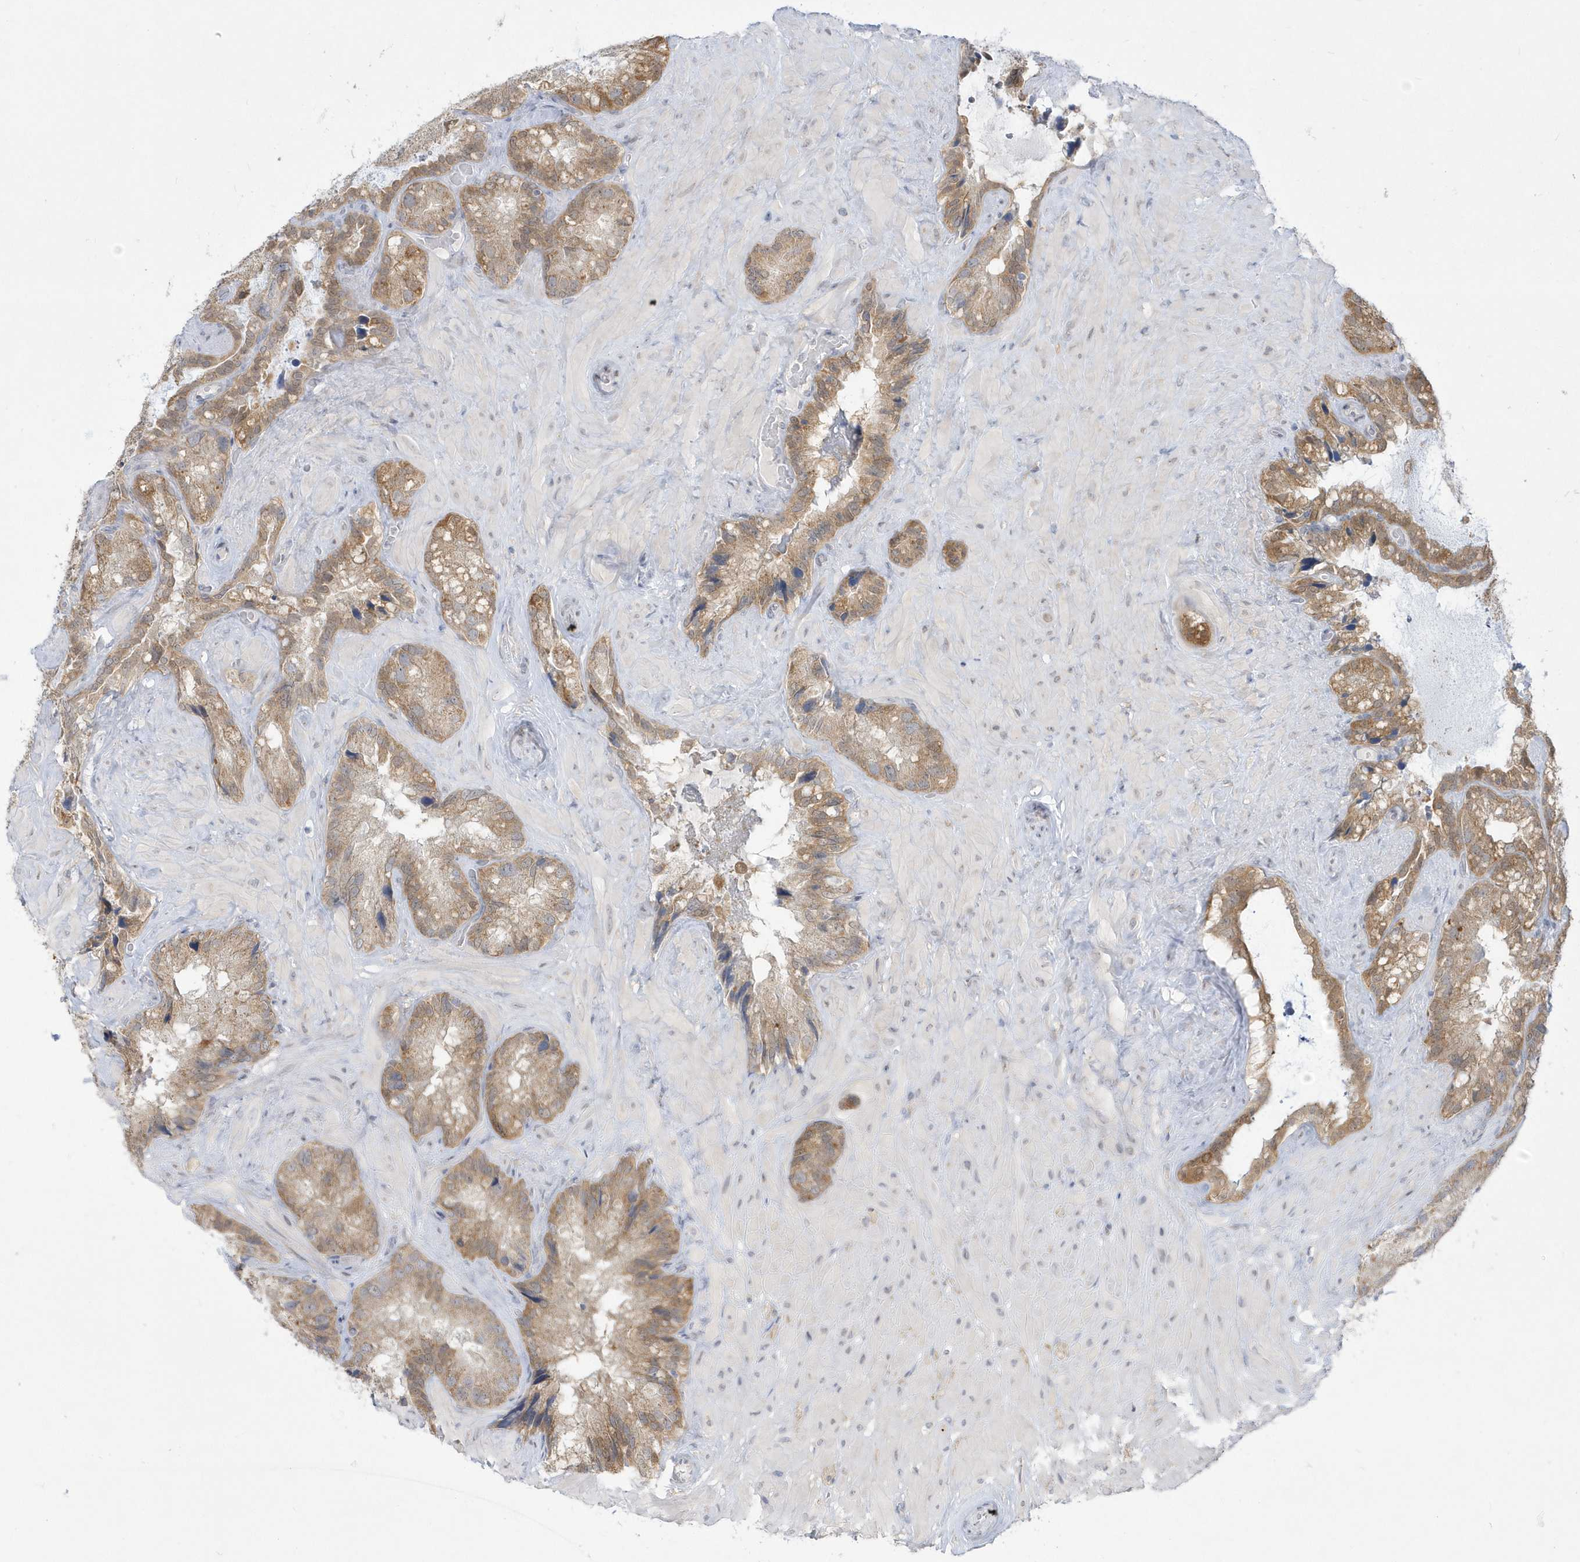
{"staining": {"intensity": "moderate", "quantity": ">75%", "location": "cytoplasmic/membranous"}, "tissue": "seminal vesicle", "cell_type": "Glandular cells", "image_type": "normal", "snomed": [{"axis": "morphology", "description": "Normal tissue, NOS"}, {"axis": "topography", "description": "Prostate"}, {"axis": "topography", "description": "Seminal veicle"}], "caption": "A micrograph of human seminal vesicle stained for a protein demonstrates moderate cytoplasmic/membranous brown staining in glandular cells. (DAB (3,3'-diaminobenzidine) = brown stain, brightfield microscopy at high magnification).", "gene": "PCBD1", "patient": {"sex": "male", "age": 68}}